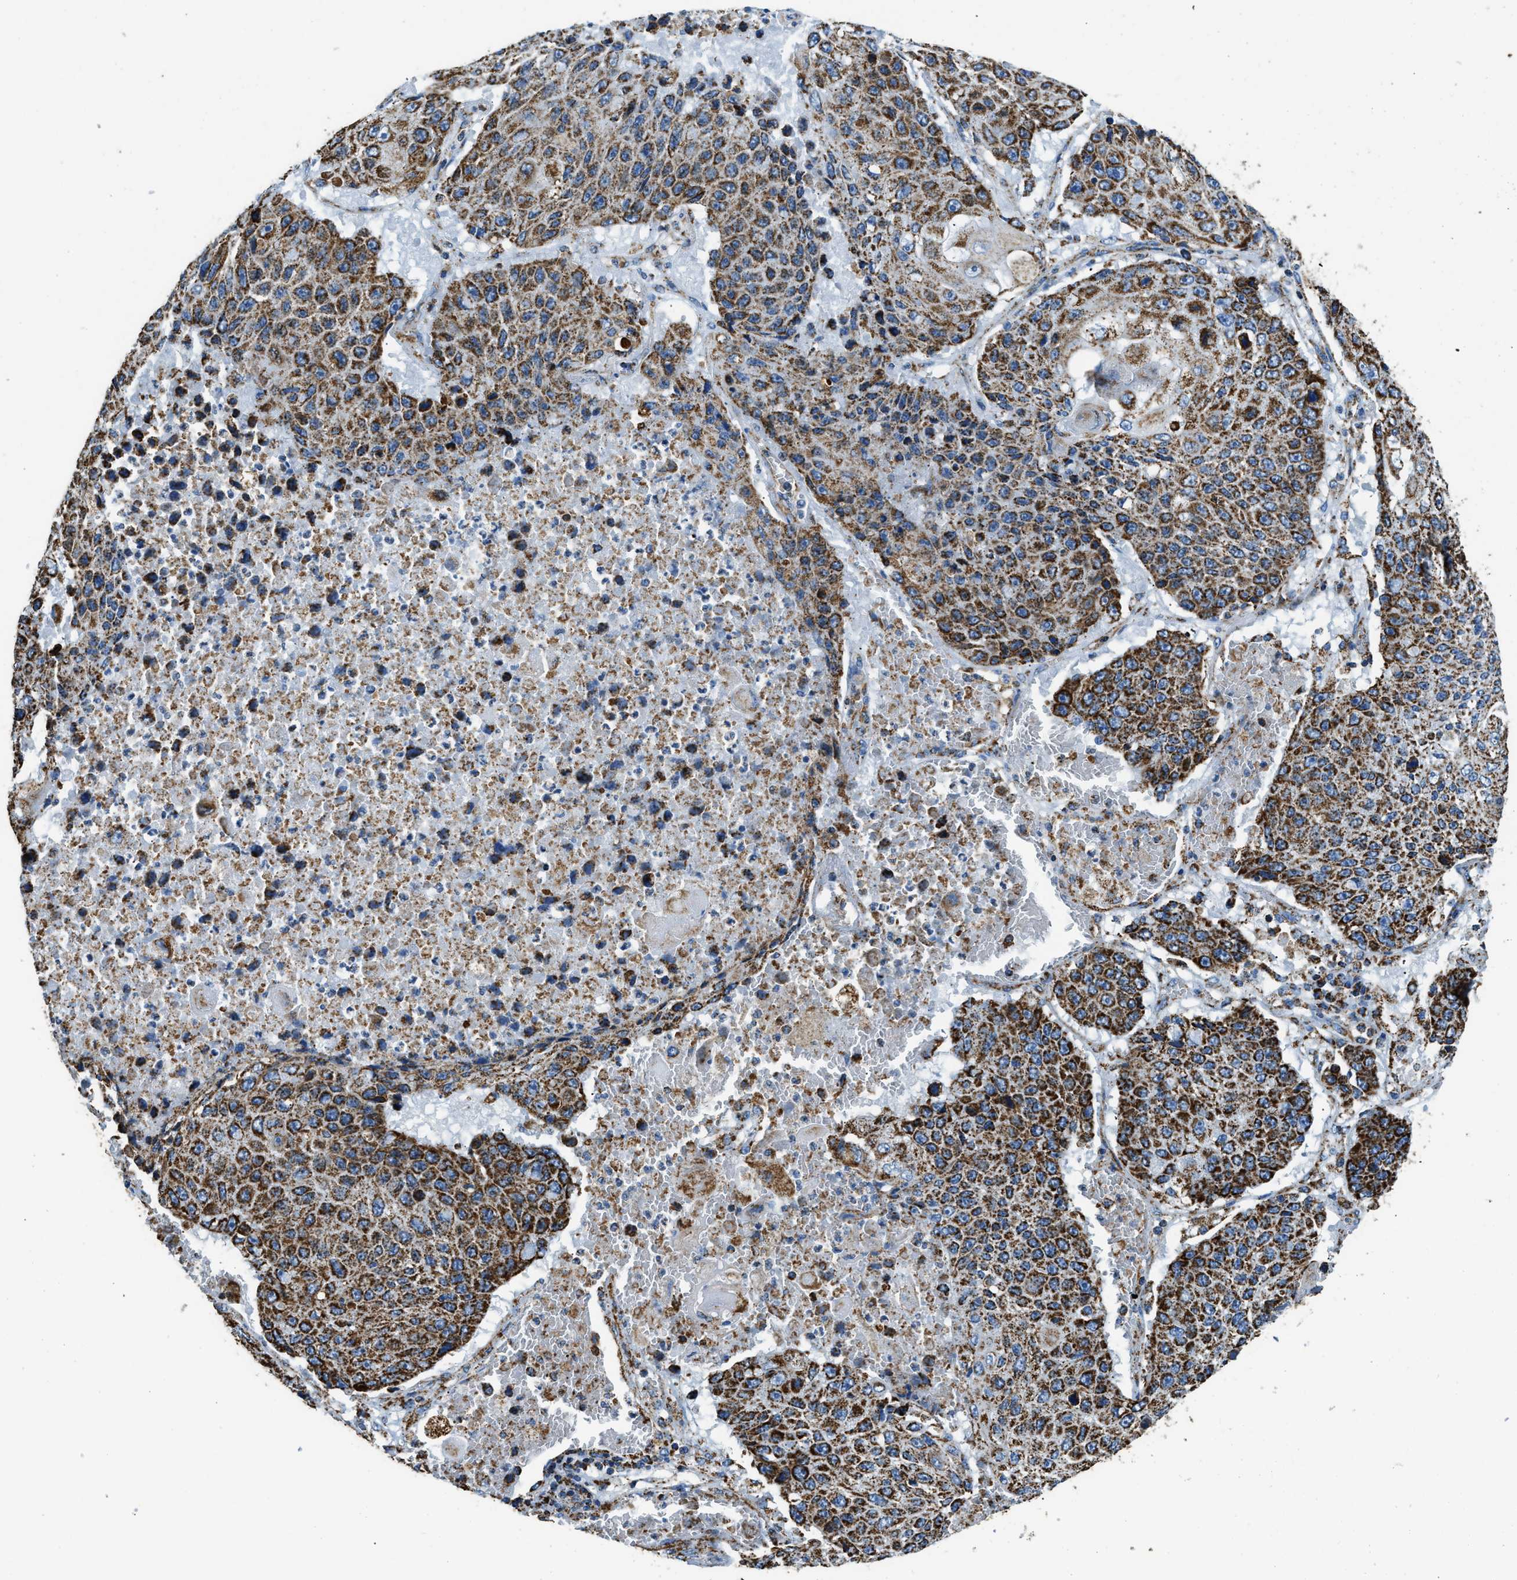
{"staining": {"intensity": "strong", "quantity": ">75%", "location": "cytoplasmic/membranous"}, "tissue": "lung cancer", "cell_type": "Tumor cells", "image_type": "cancer", "snomed": [{"axis": "morphology", "description": "Squamous cell carcinoma, NOS"}, {"axis": "topography", "description": "Lung"}], "caption": "A high-resolution image shows immunohistochemistry (IHC) staining of lung squamous cell carcinoma, which exhibits strong cytoplasmic/membranous positivity in approximately >75% of tumor cells.", "gene": "IRX6", "patient": {"sex": "male", "age": 61}}